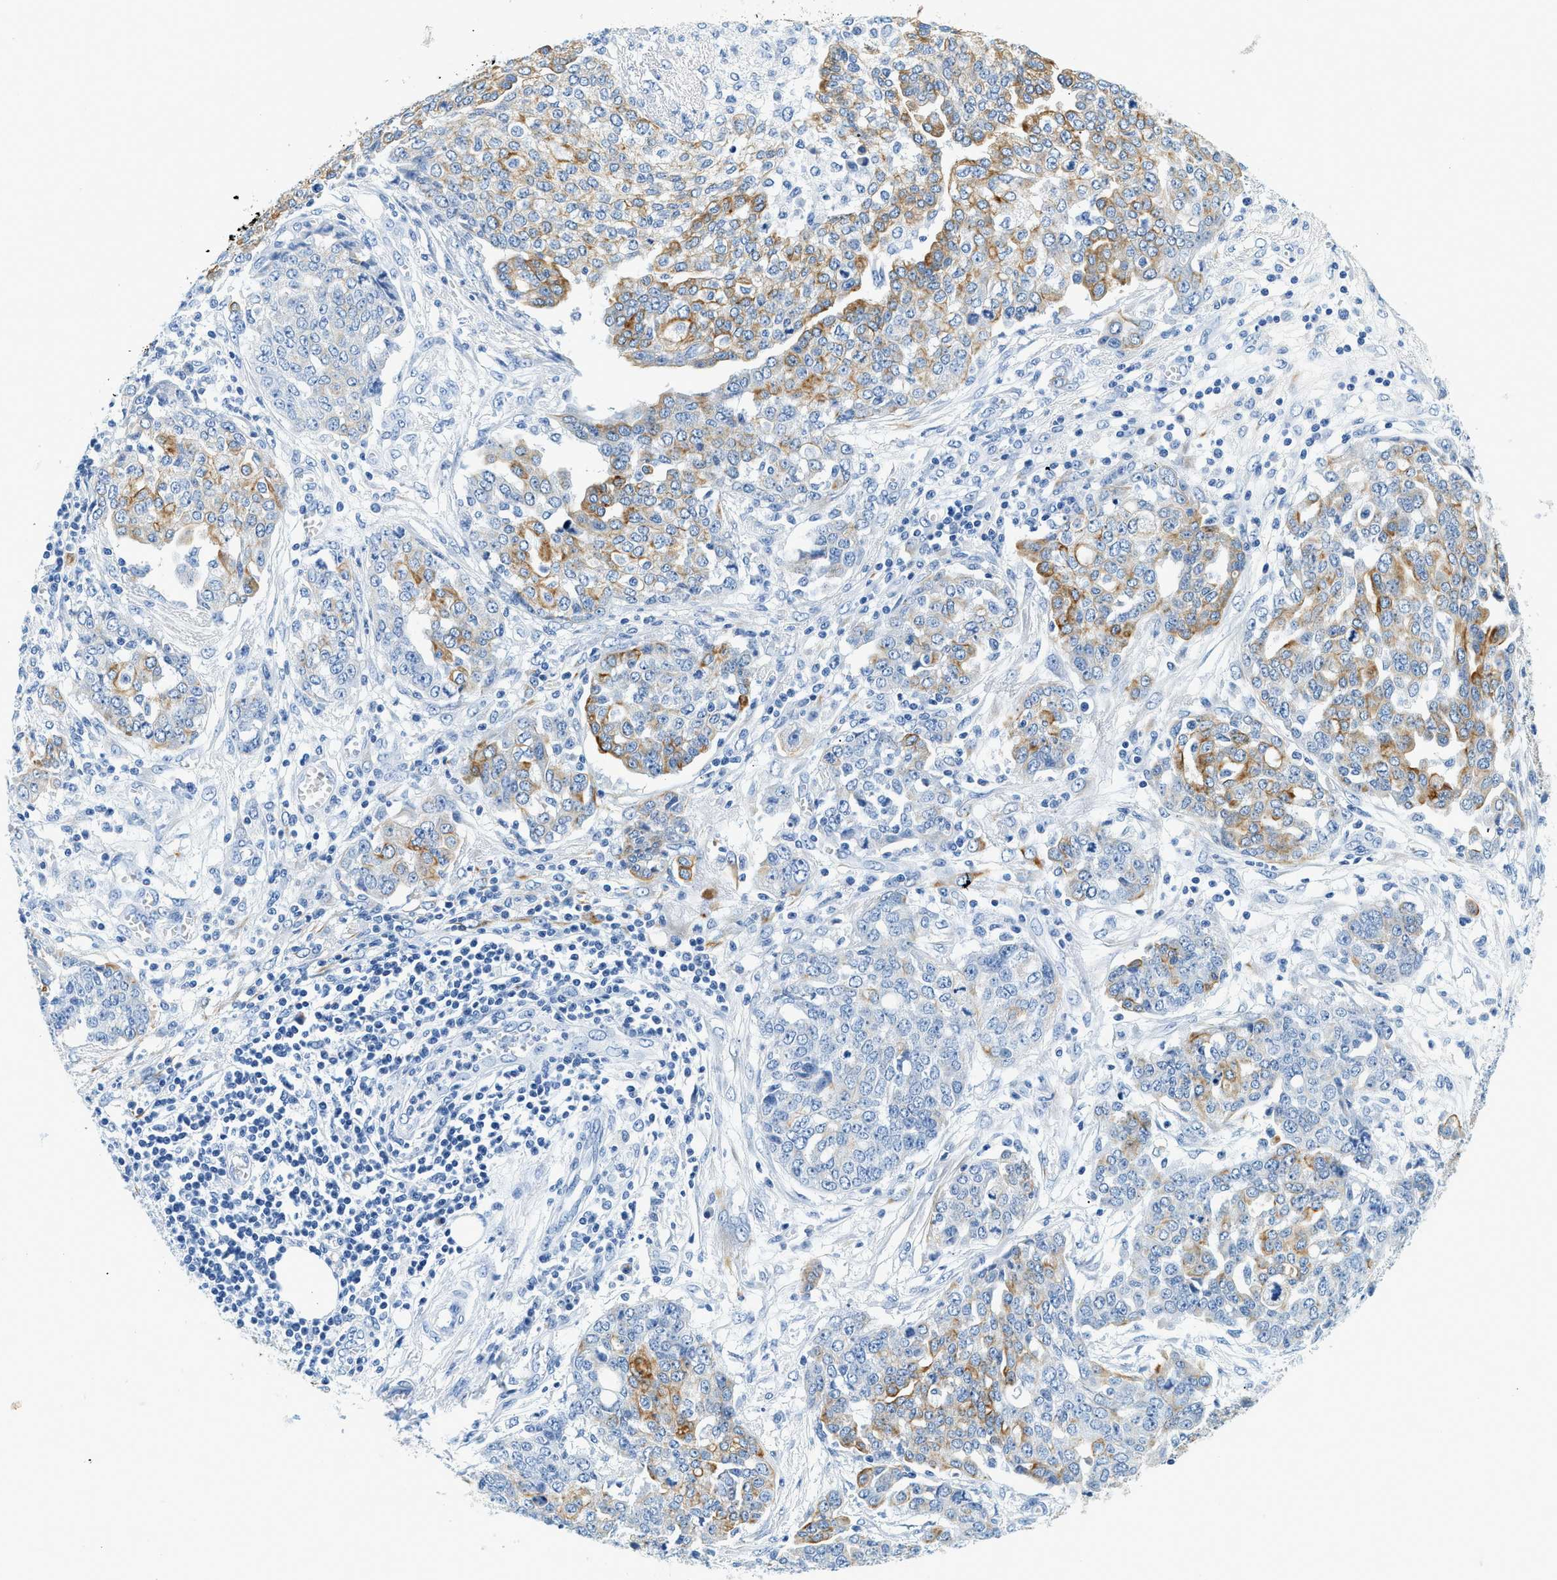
{"staining": {"intensity": "moderate", "quantity": "25%-75%", "location": "cytoplasmic/membranous"}, "tissue": "ovarian cancer", "cell_type": "Tumor cells", "image_type": "cancer", "snomed": [{"axis": "morphology", "description": "Cystadenocarcinoma, serous, NOS"}, {"axis": "topography", "description": "Soft tissue"}, {"axis": "topography", "description": "Ovary"}], "caption": "High-power microscopy captured an IHC image of ovarian cancer, revealing moderate cytoplasmic/membranous positivity in approximately 25%-75% of tumor cells.", "gene": "STXBP2", "patient": {"sex": "female", "age": 57}}